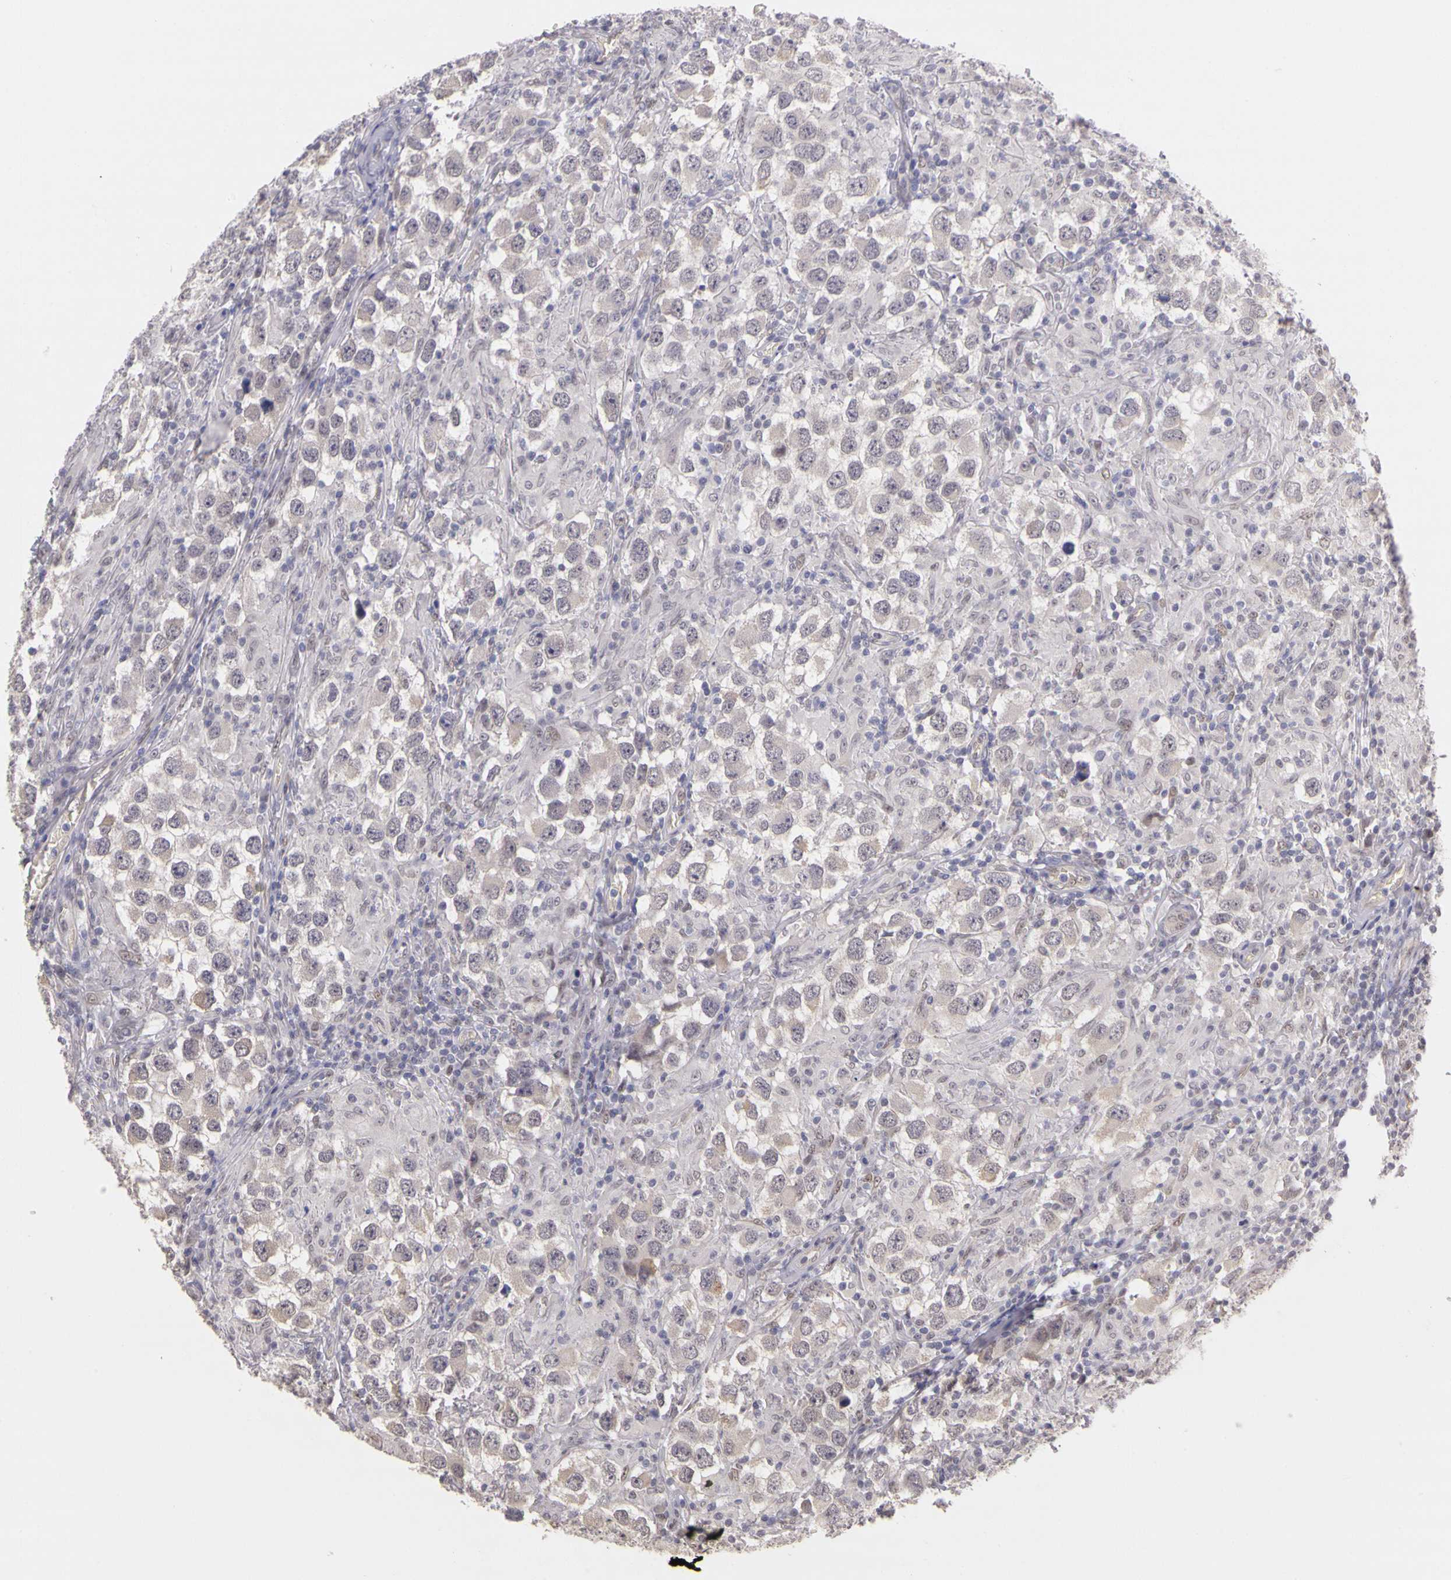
{"staining": {"intensity": "weak", "quantity": "<25%", "location": "nuclear"}, "tissue": "testis cancer", "cell_type": "Tumor cells", "image_type": "cancer", "snomed": [{"axis": "morphology", "description": "Carcinoma, Embryonal, NOS"}, {"axis": "topography", "description": "Testis"}], "caption": "High magnification brightfield microscopy of testis cancer stained with DAB (3,3'-diaminobenzidine) (brown) and counterstained with hematoxylin (blue): tumor cells show no significant positivity.", "gene": "WDR13", "patient": {"sex": "male", "age": 21}}